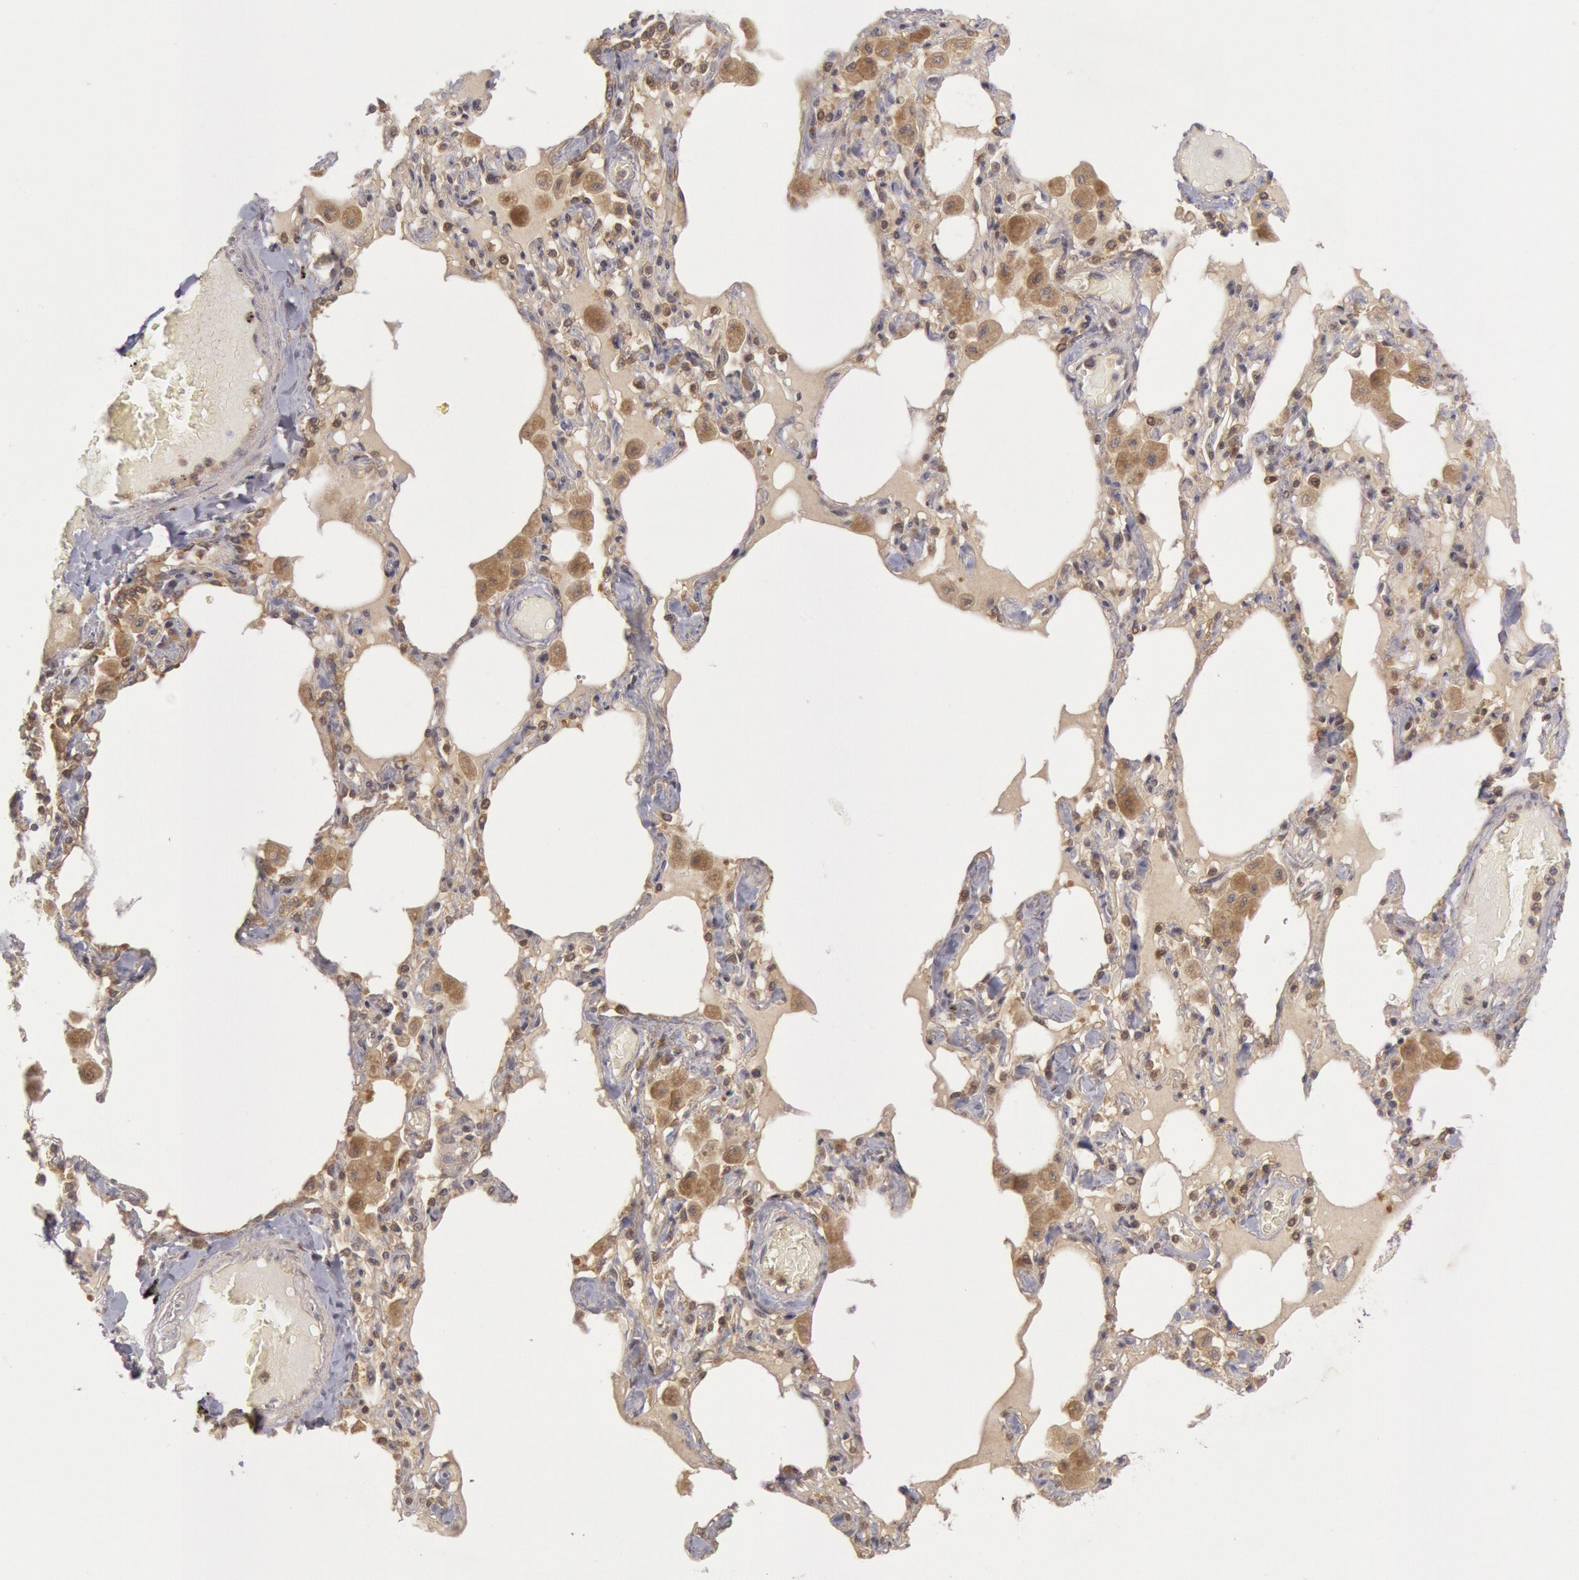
{"staining": {"intensity": "moderate", "quantity": ">75%", "location": "cytoplasmic/membranous"}, "tissue": "bronchus", "cell_type": "Respiratory epithelial cells", "image_type": "normal", "snomed": [{"axis": "morphology", "description": "Normal tissue, NOS"}, {"axis": "morphology", "description": "Squamous cell carcinoma, NOS"}, {"axis": "topography", "description": "Bronchus"}, {"axis": "topography", "description": "Lung"}], "caption": "This photomicrograph exhibits immunohistochemistry (IHC) staining of normal bronchus, with medium moderate cytoplasmic/membranous staining in about >75% of respiratory epithelial cells.", "gene": "BRAF", "patient": {"sex": "female", "age": 47}}